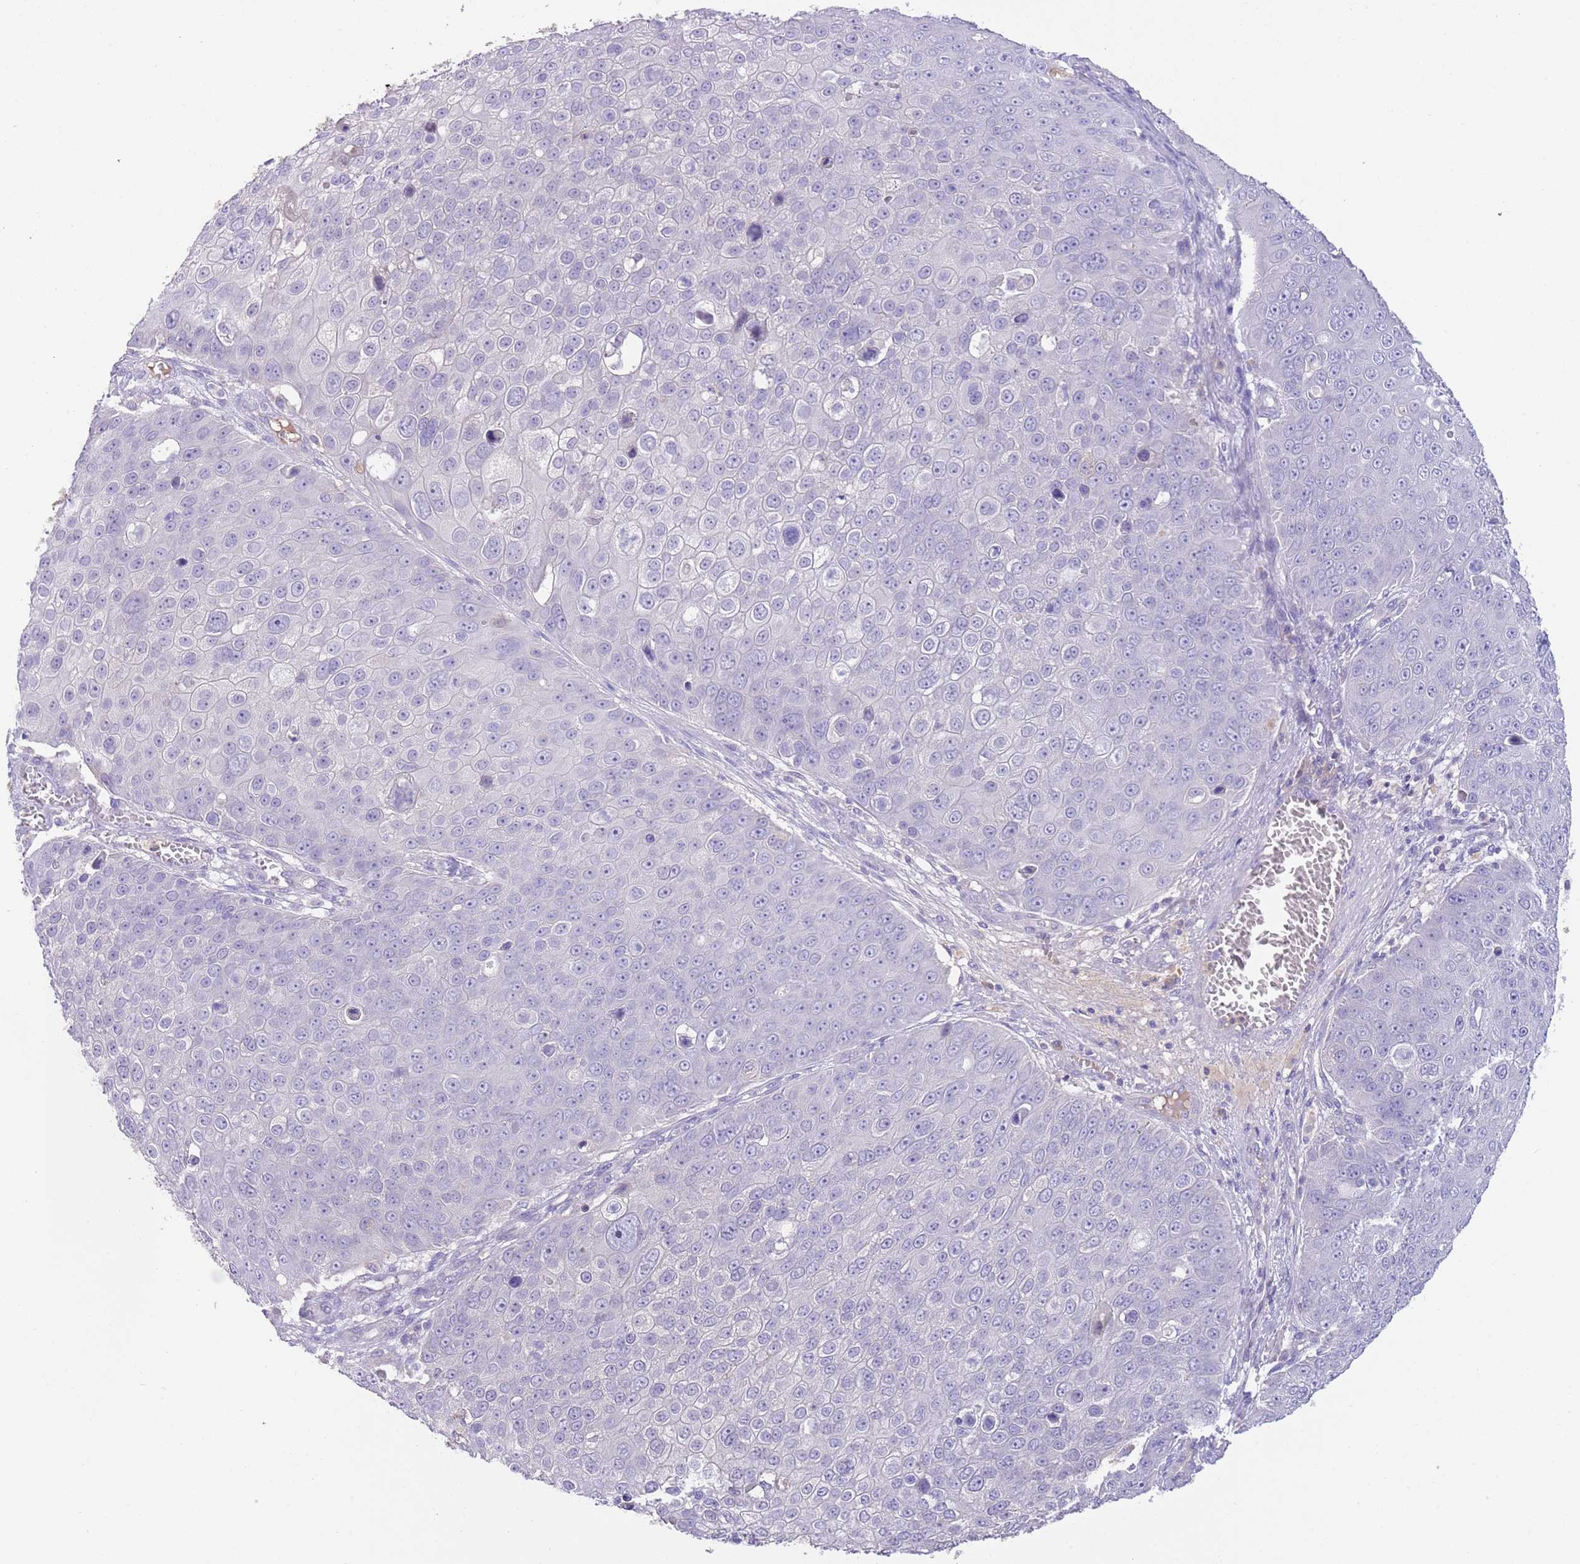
{"staining": {"intensity": "negative", "quantity": "none", "location": "none"}, "tissue": "skin cancer", "cell_type": "Tumor cells", "image_type": "cancer", "snomed": [{"axis": "morphology", "description": "Squamous cell carcinoma, NOS"}, {"axis": "topography", "description": "Skin"}], "caption": "Tumor cells are negative for brown protein staining in squamous cell carcinoma (skin).", "gene": "IGFL4", "patient": {"sex": "male", "age": 71}}